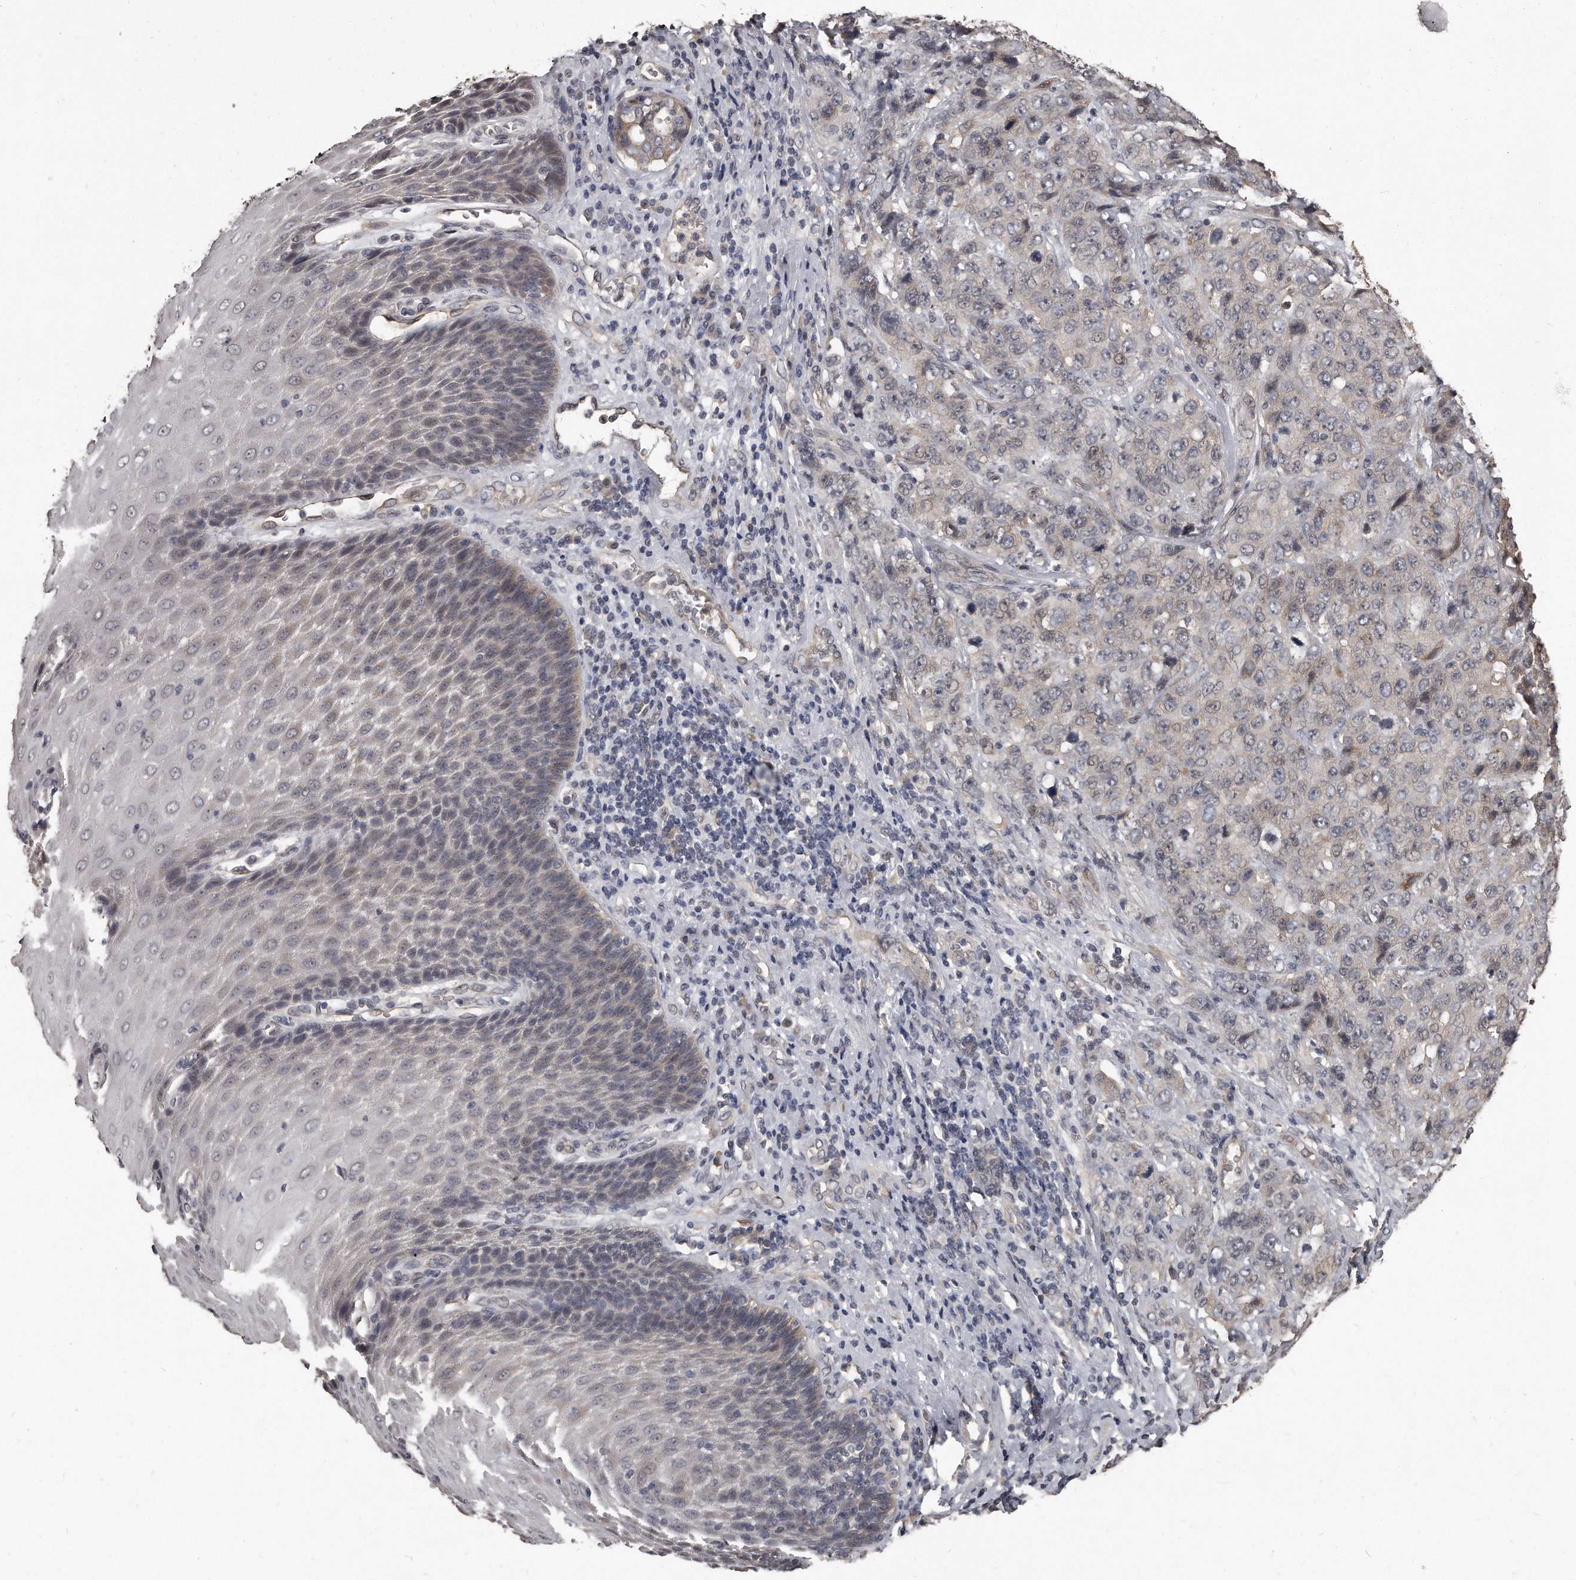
{"staining": {"intensity": "negative", "quantity": "none", "location": "none"}, "tissue": "stomach cancer", "cell_type": "Tumor cells", "image_type": "cancer", "snomed": [{"axis": "morphology", "description": "Adenocarcinoma, NOS"}, {"axis": "topography", "description": "Stomach"}], "caption": "High power microscopy histopathology image of an IHC histopathology image of stomach cancer, revealing no significant staining in tumor cells.", "gene": "GRB10", "patient": {"sex": "male", "age": 48}}